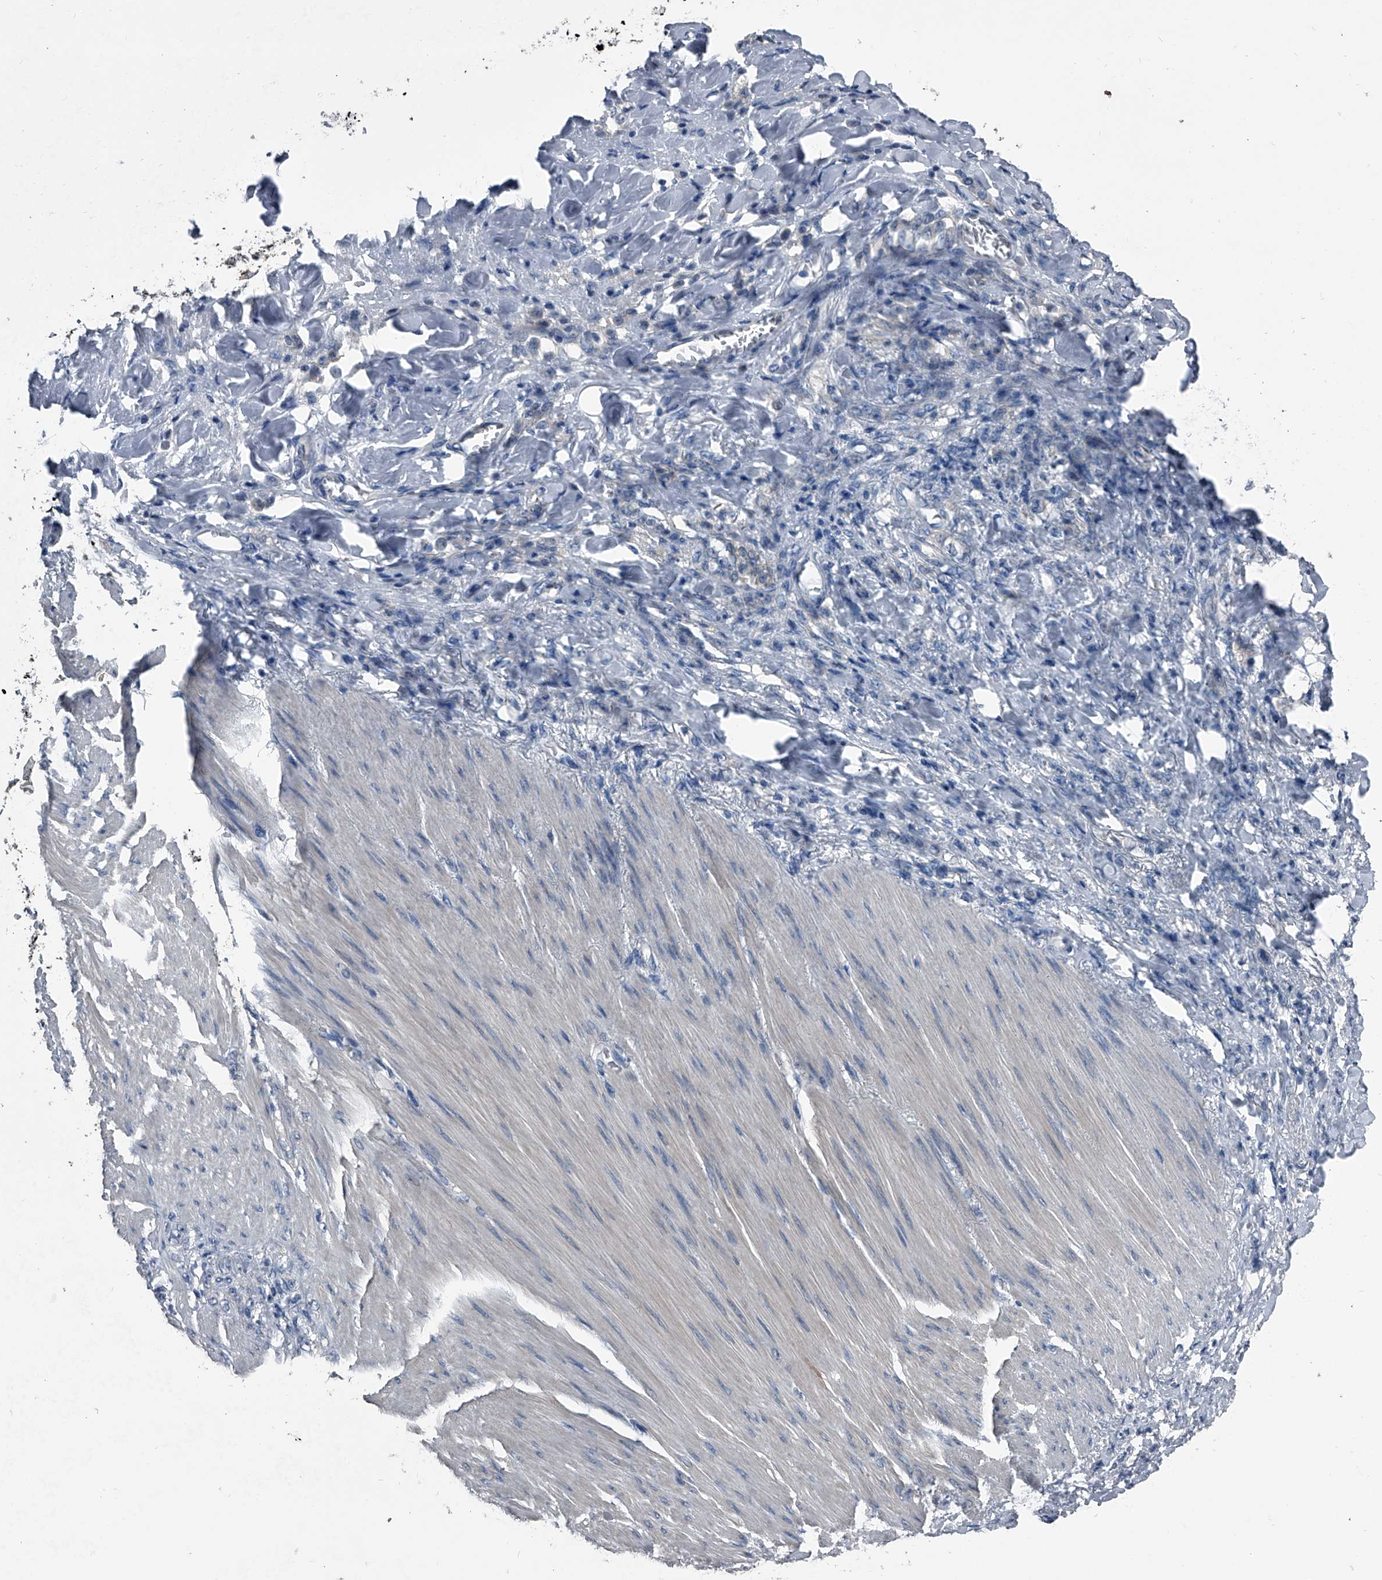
{"staining": {"intensity": "negative", "quantity": "none", "location": "none"}, "tissue": "stomach cancer", "cell_type": "Tumor cells", "image_type": "cancer", "snomed": [{"axis": "morphology", "description": "Normal tissue, NOS"}, {"axis": "morphology", "description": "Adenocarcinoma, NOS"}, {"axis": "topography", "description": "Stomach"}], "caption": "This is a image of immunohistochemistry (IHC) staining of stomach cancer (adenocarcinoma), which shows no staining in tumor cells.", "gene": "KIF13A", "patient": {"sex": "male", "age": 82}}